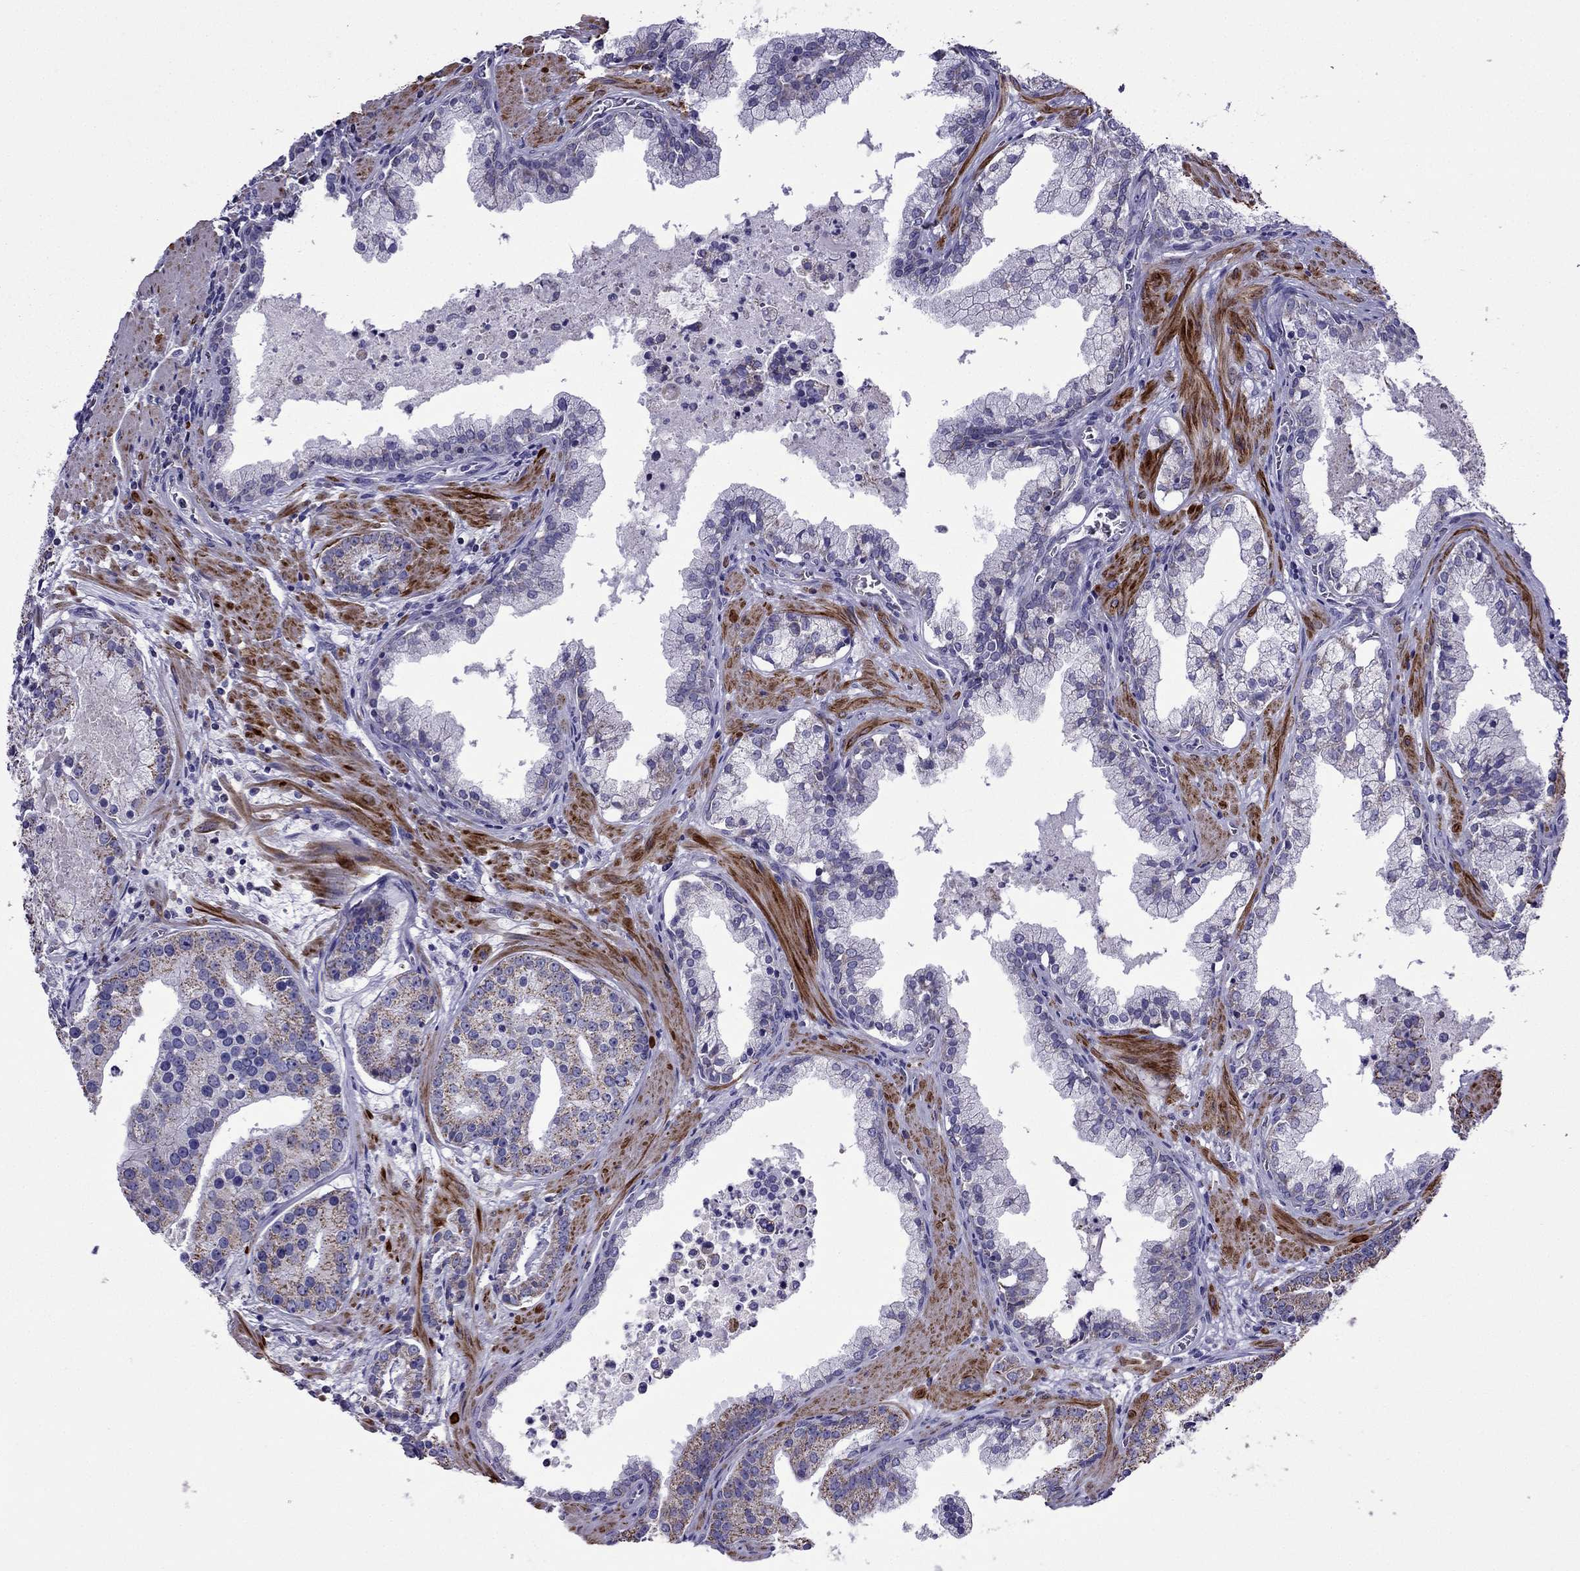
{"staining": {"intensity": "moderate", "quantity": ">75%", "location": "cytoplasmic/membranous"}, "tissue": "prostate cancer", "cell_type": "Tumor cells", "image_type": "cancer", "snomed": [{"axis": "morphology", "description": "Adenocarcinoma, NOS"}, {"axis": "topography", "description": "Prostate and seminal vesicle, NOS"}, {"axis": "topography", "description": "Prostate"}], "caption": "Tumor cells reveal medium levels of moderate cytoplasmic/membranous staining in approximately >75% of cells in prostate adenocarcinoma.", "gene": "DSC1", "patient": {"sex": "male", "age": 44}}